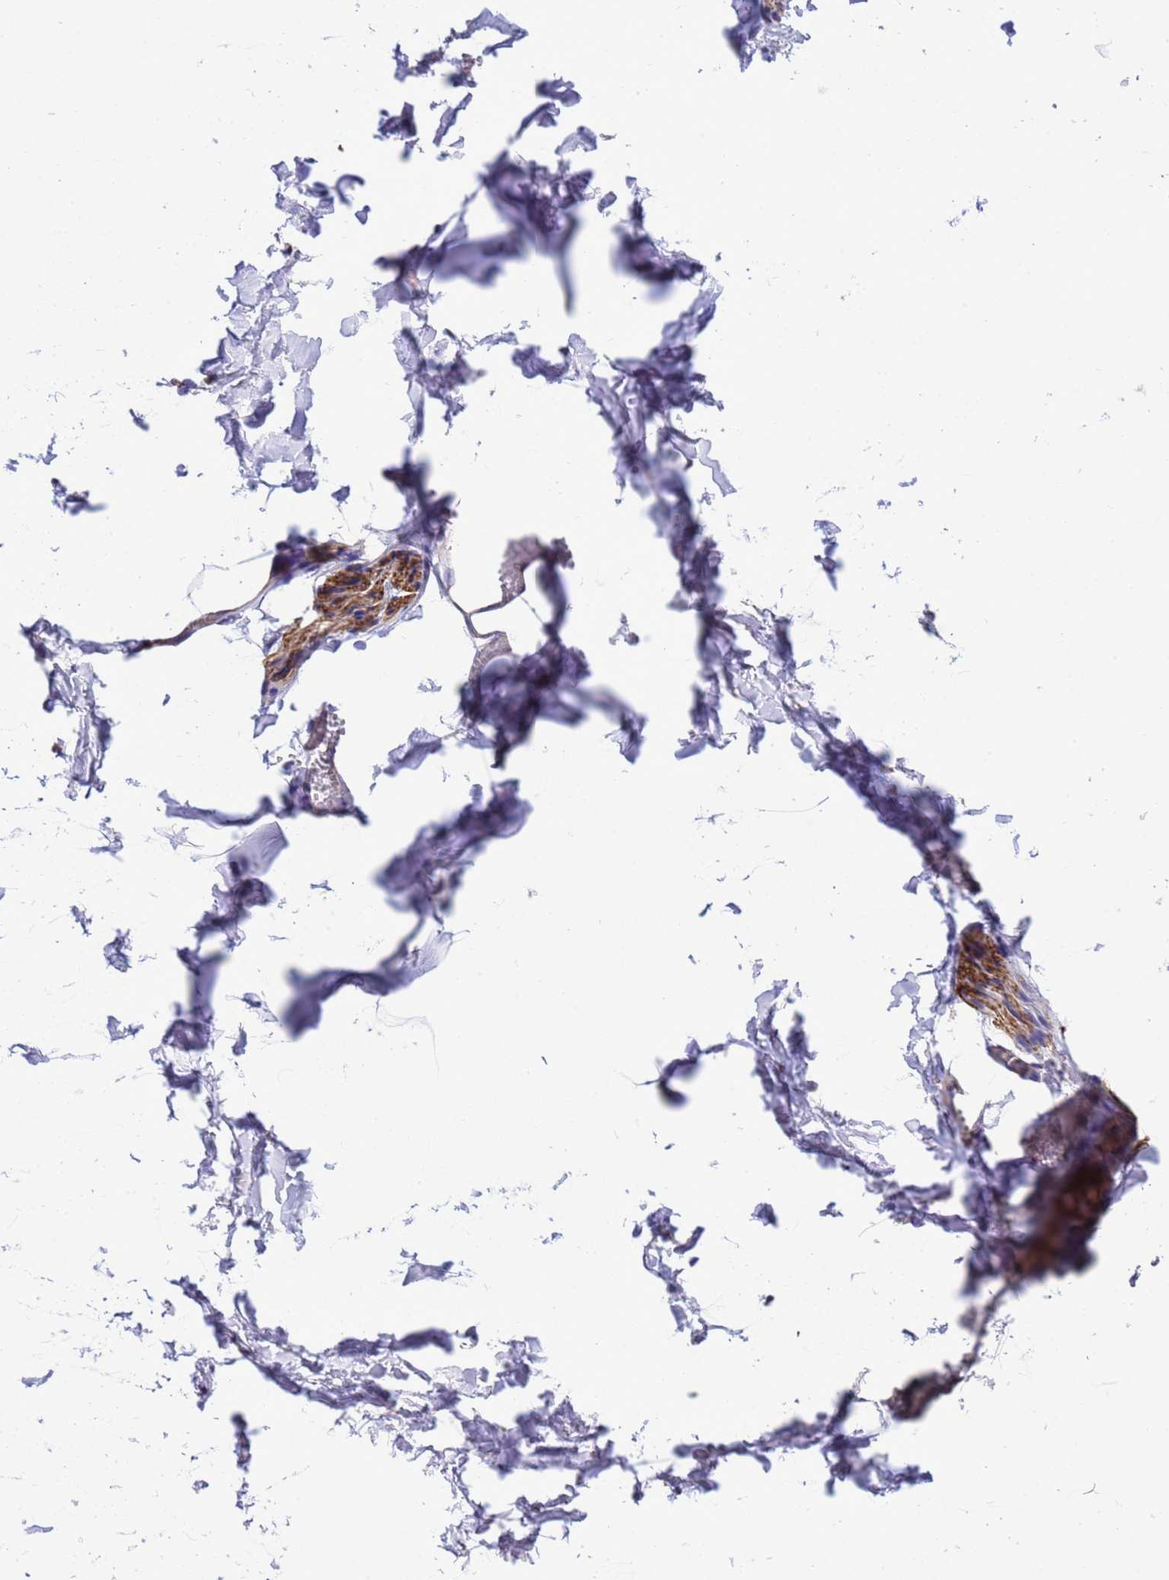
{"staining": {"intensity": "negative", "quantity": "none", "location": "none"}, "tissue": "adipose tissue", "cell_type": "Adipocytes", "image_type": "normal", "snomed": [{"axis": "morphology", "description": "Normal tissue, NOS"}, {"axis": "topography", "description": "Gallbladder"}, {"axis": "topography", "description": "Peripheral nerve tissue"}], "caption": "An image of adipose tissue stained for a protein demonstrates no brown staining in adipocytes.", "gene": "KICS2", "patient": {"sex": "male", "age": 38}}